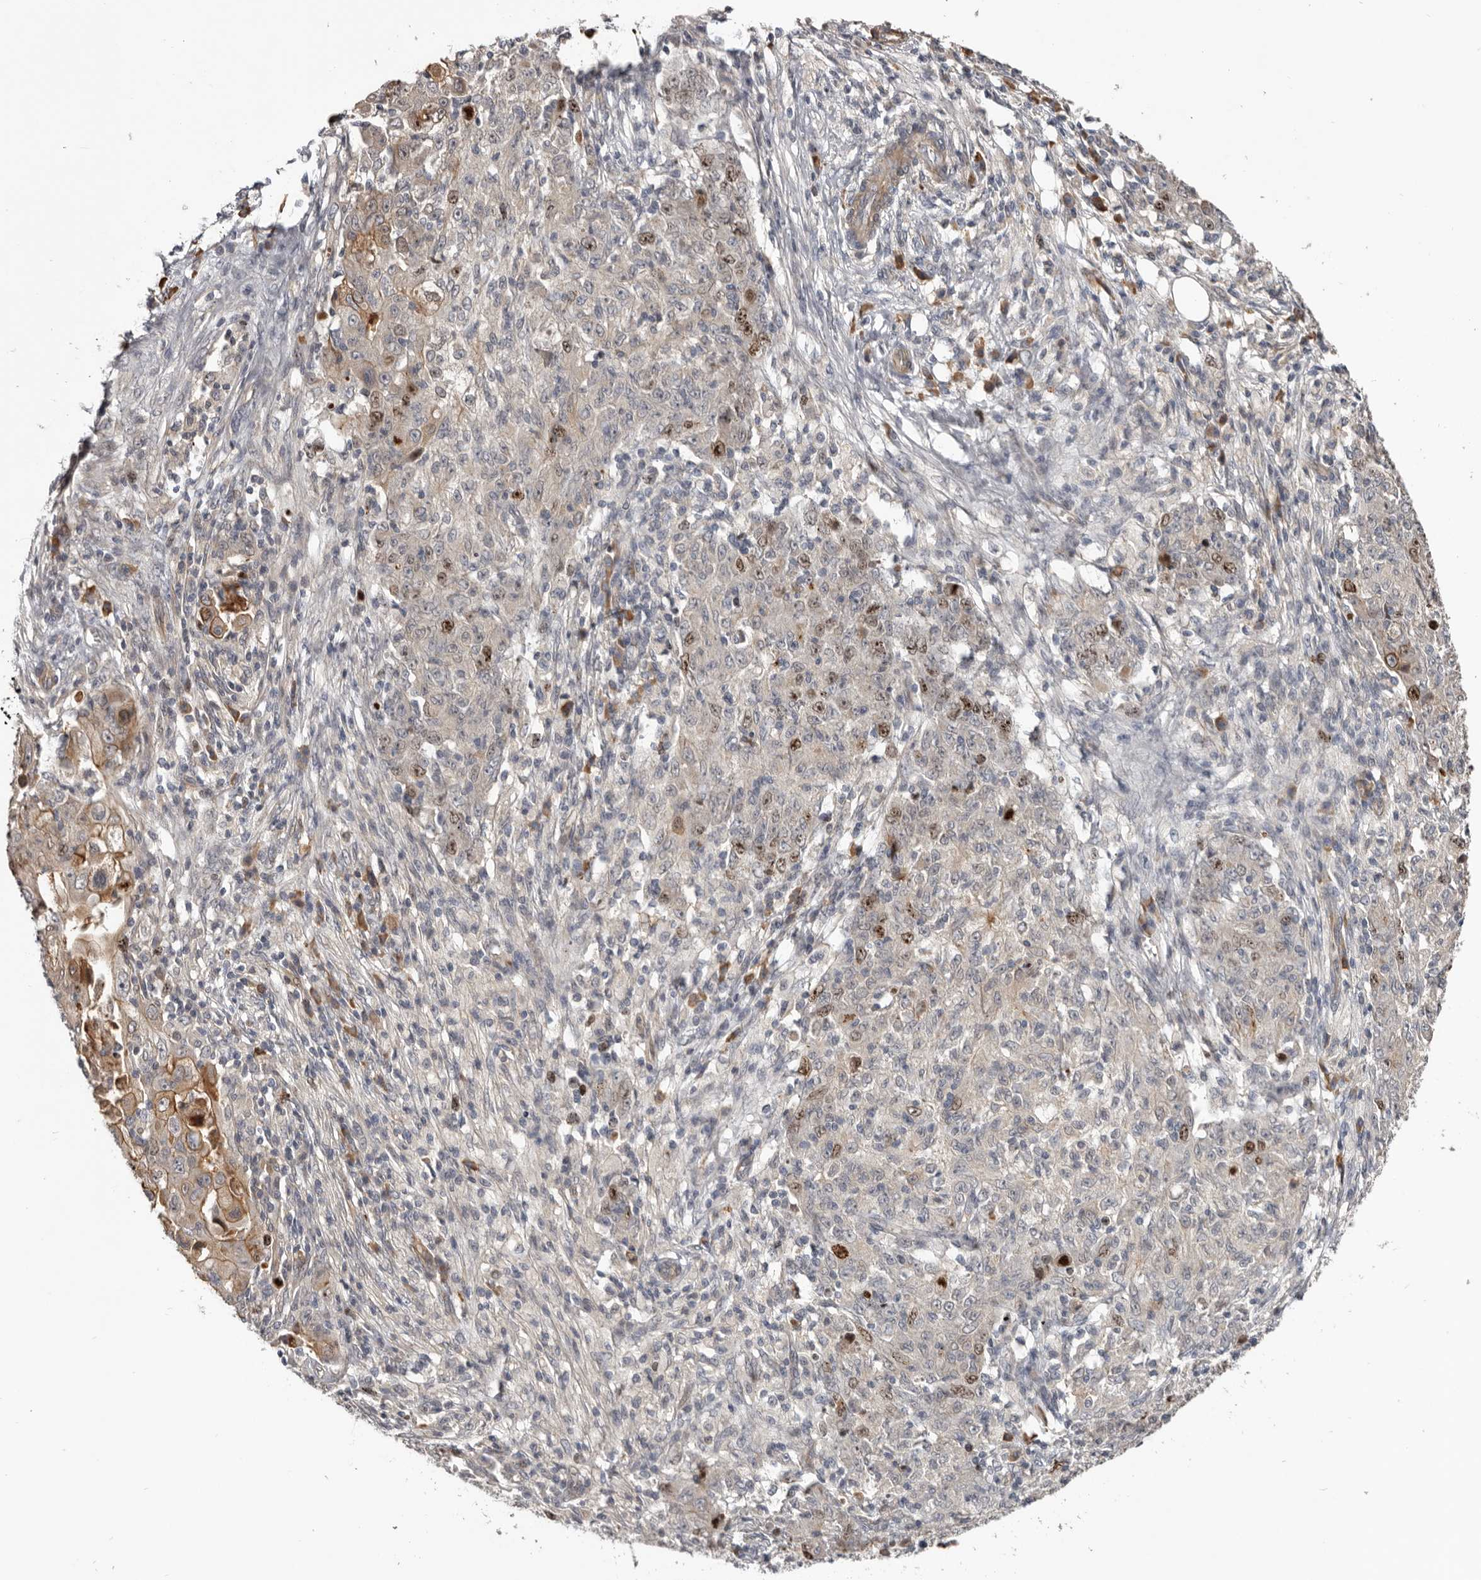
{"staining": {"intensity": "moderate", "quantity": "<25%", "location": "nuclear"}, "tissue": "ovarian cancer", "cell_type": "Tumor cells", "image_type": "cancer", "snomed": [{"axis": "morphology", "description": "Carcinoma, endometroid"}, {"axis": "topography", "description": "Ovary"}], "caption": "Tumor cells display moderate nuclear expression in approximately <25% of cells in ovarian cancer. (IHC, brightfield microscopy, high magnification).", "gene": "CDCA8", "patient": {"sex": "female", "age": 42}}